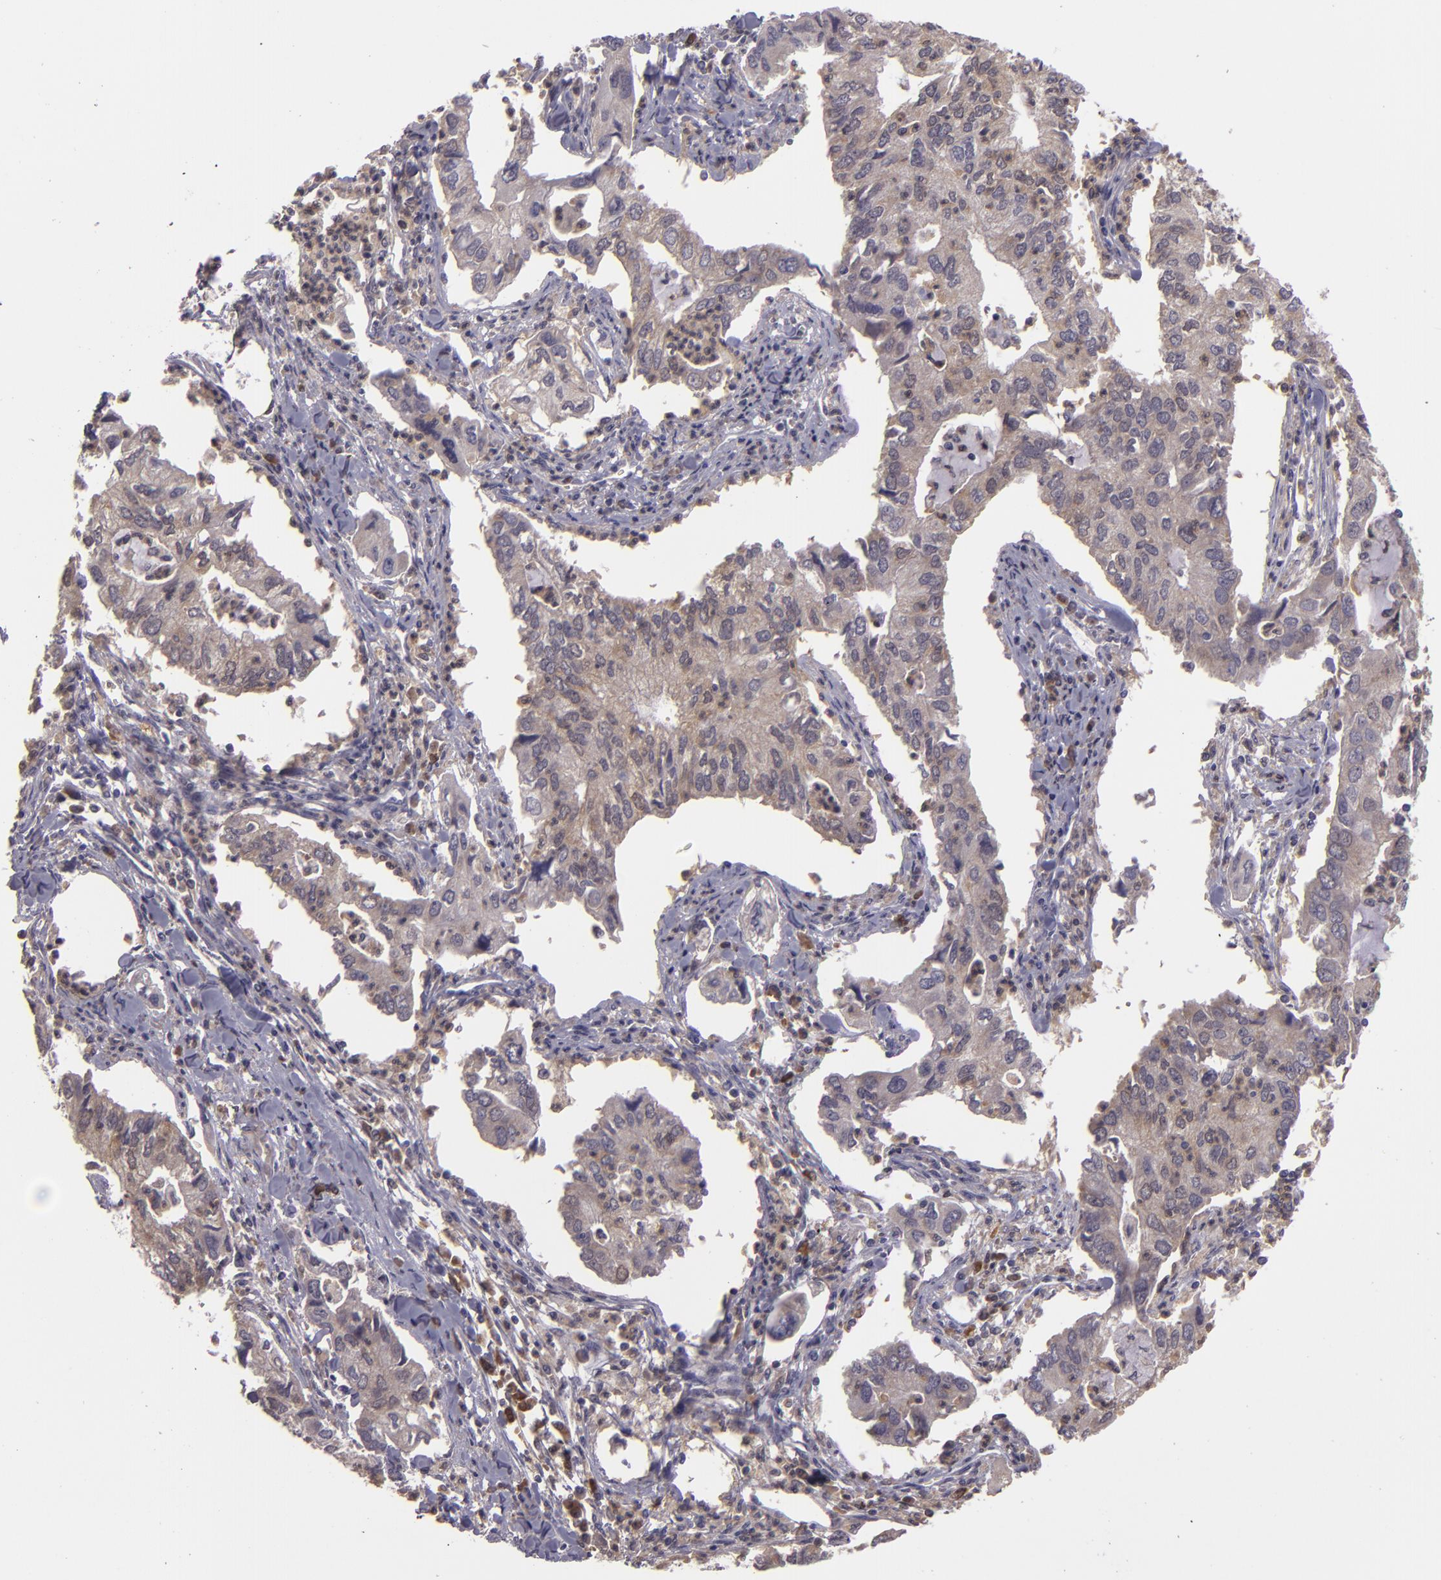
{"staining": {"intensity": "weak", "quantity": ">75%", "location": "cytoplasmic/membranous"}, "tissue": "lung cancer", "cell_type": "Tumor cells", "image_type": "cancer", "snomed": [{"axis": "morphology", "description": "Adenocarcinoma, NOS"}, {"axis": "topography", "description": "Lung"}], "caption": "Protein staining reveals weak cytoplasmic/membranous positivity in approximately >75% of tumor cells in lung cancer.", "gene": "FHIT", "patient": {"sex": "male", "age": 48}}